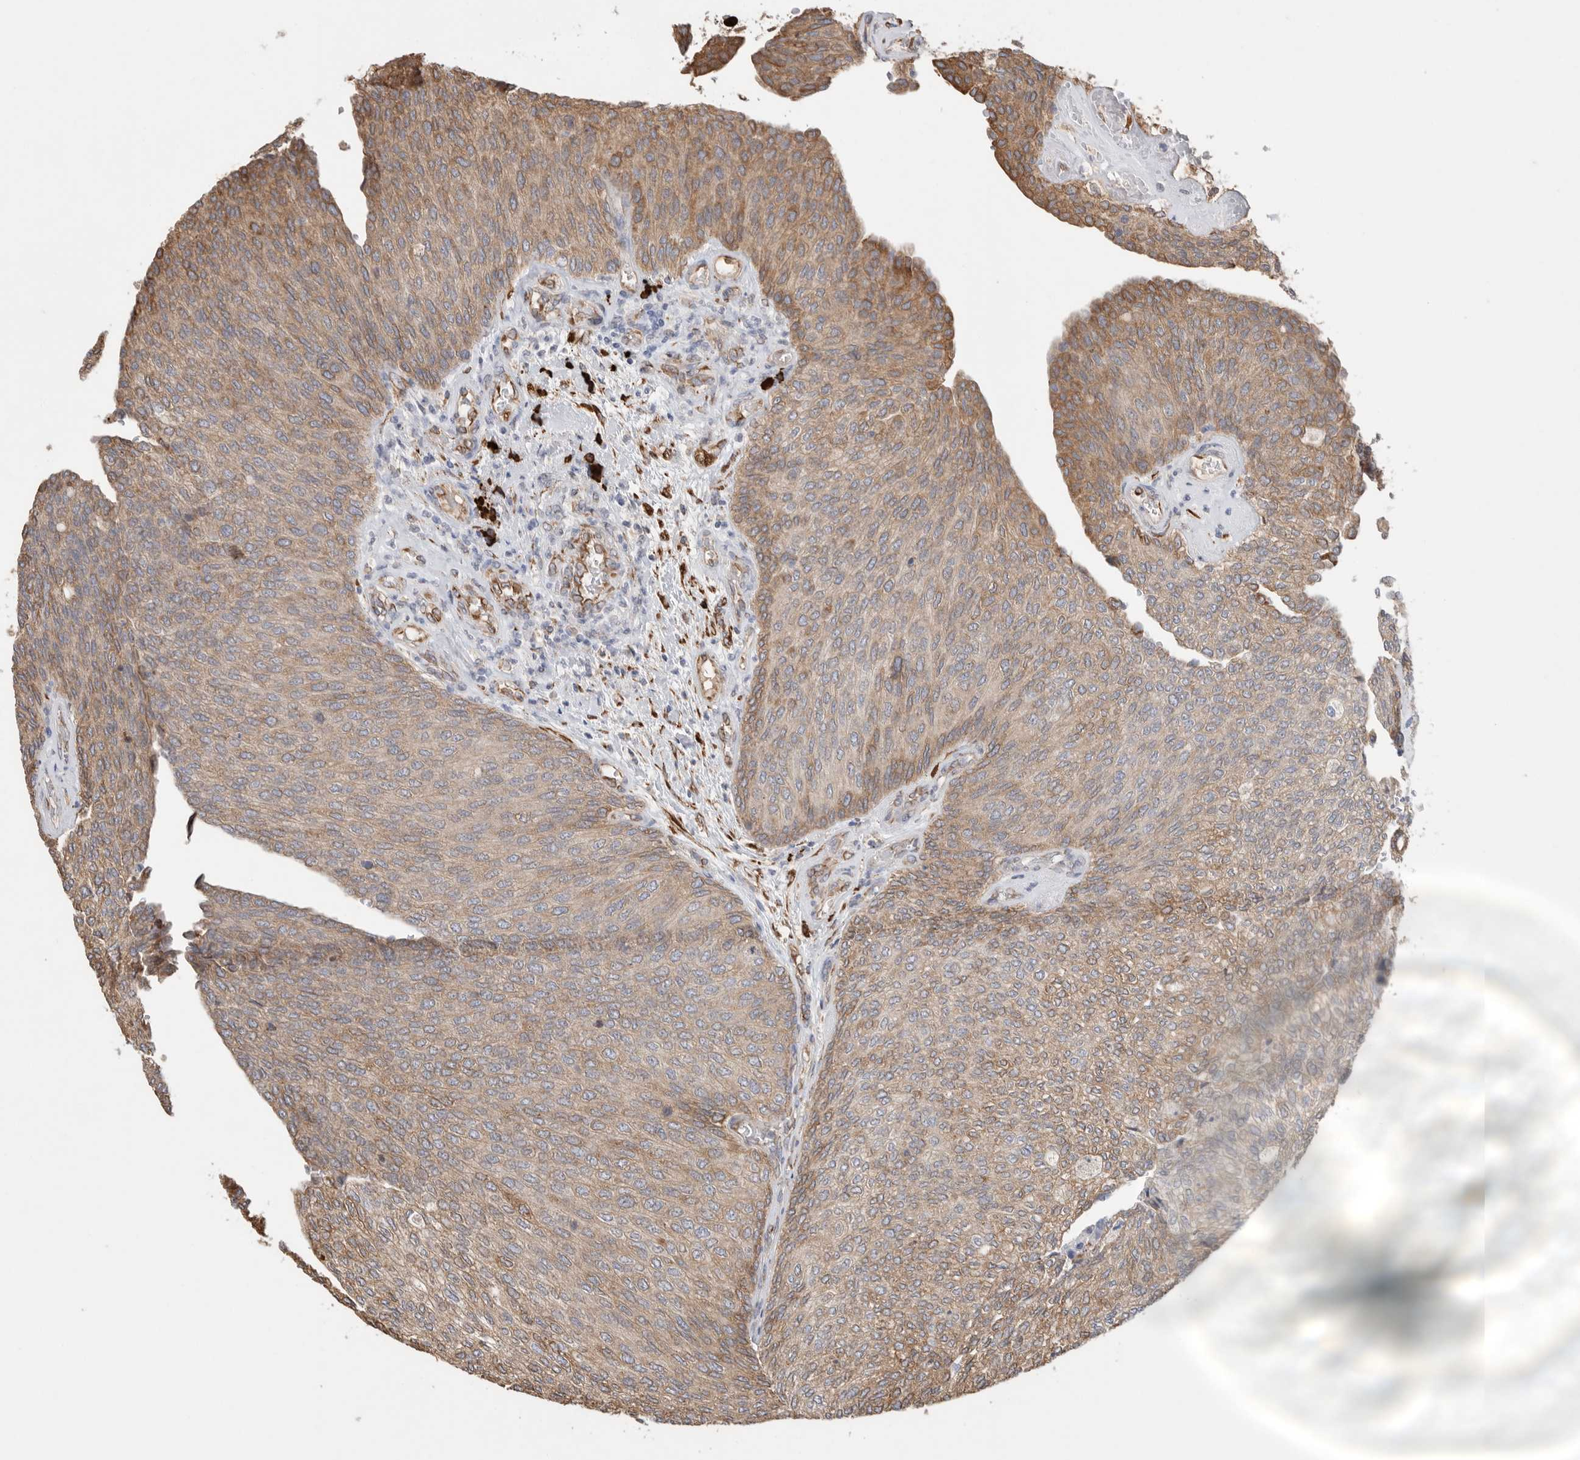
{"staining": {"intensity": "moderate", "quantity": ">75%", "location": "cytoplasmic/membranous"}, "tissue": "urothelial cancer", "cell_type": "Tumor cells", "image_type": "cancer", "snomed": [{"axis": "morphology", "description": "Urothelial carcinoma, Low grade"}, {"axis": "topography", "description": "Urinary bladder"}], "caption": "Urothelial cancer was stained to show a protein in brown. There is medium levels of moderate cytoplasmic/membranous staining in about >75% of tumor cells. (Stains: DAB (3,3'-diaminobenzidine) in brown, nuclei in blue, Microscopy: brightfield microscopy at high magnification).", "gene": "BLOC1S5", "patient": {"sex": "female", "age": 79}}